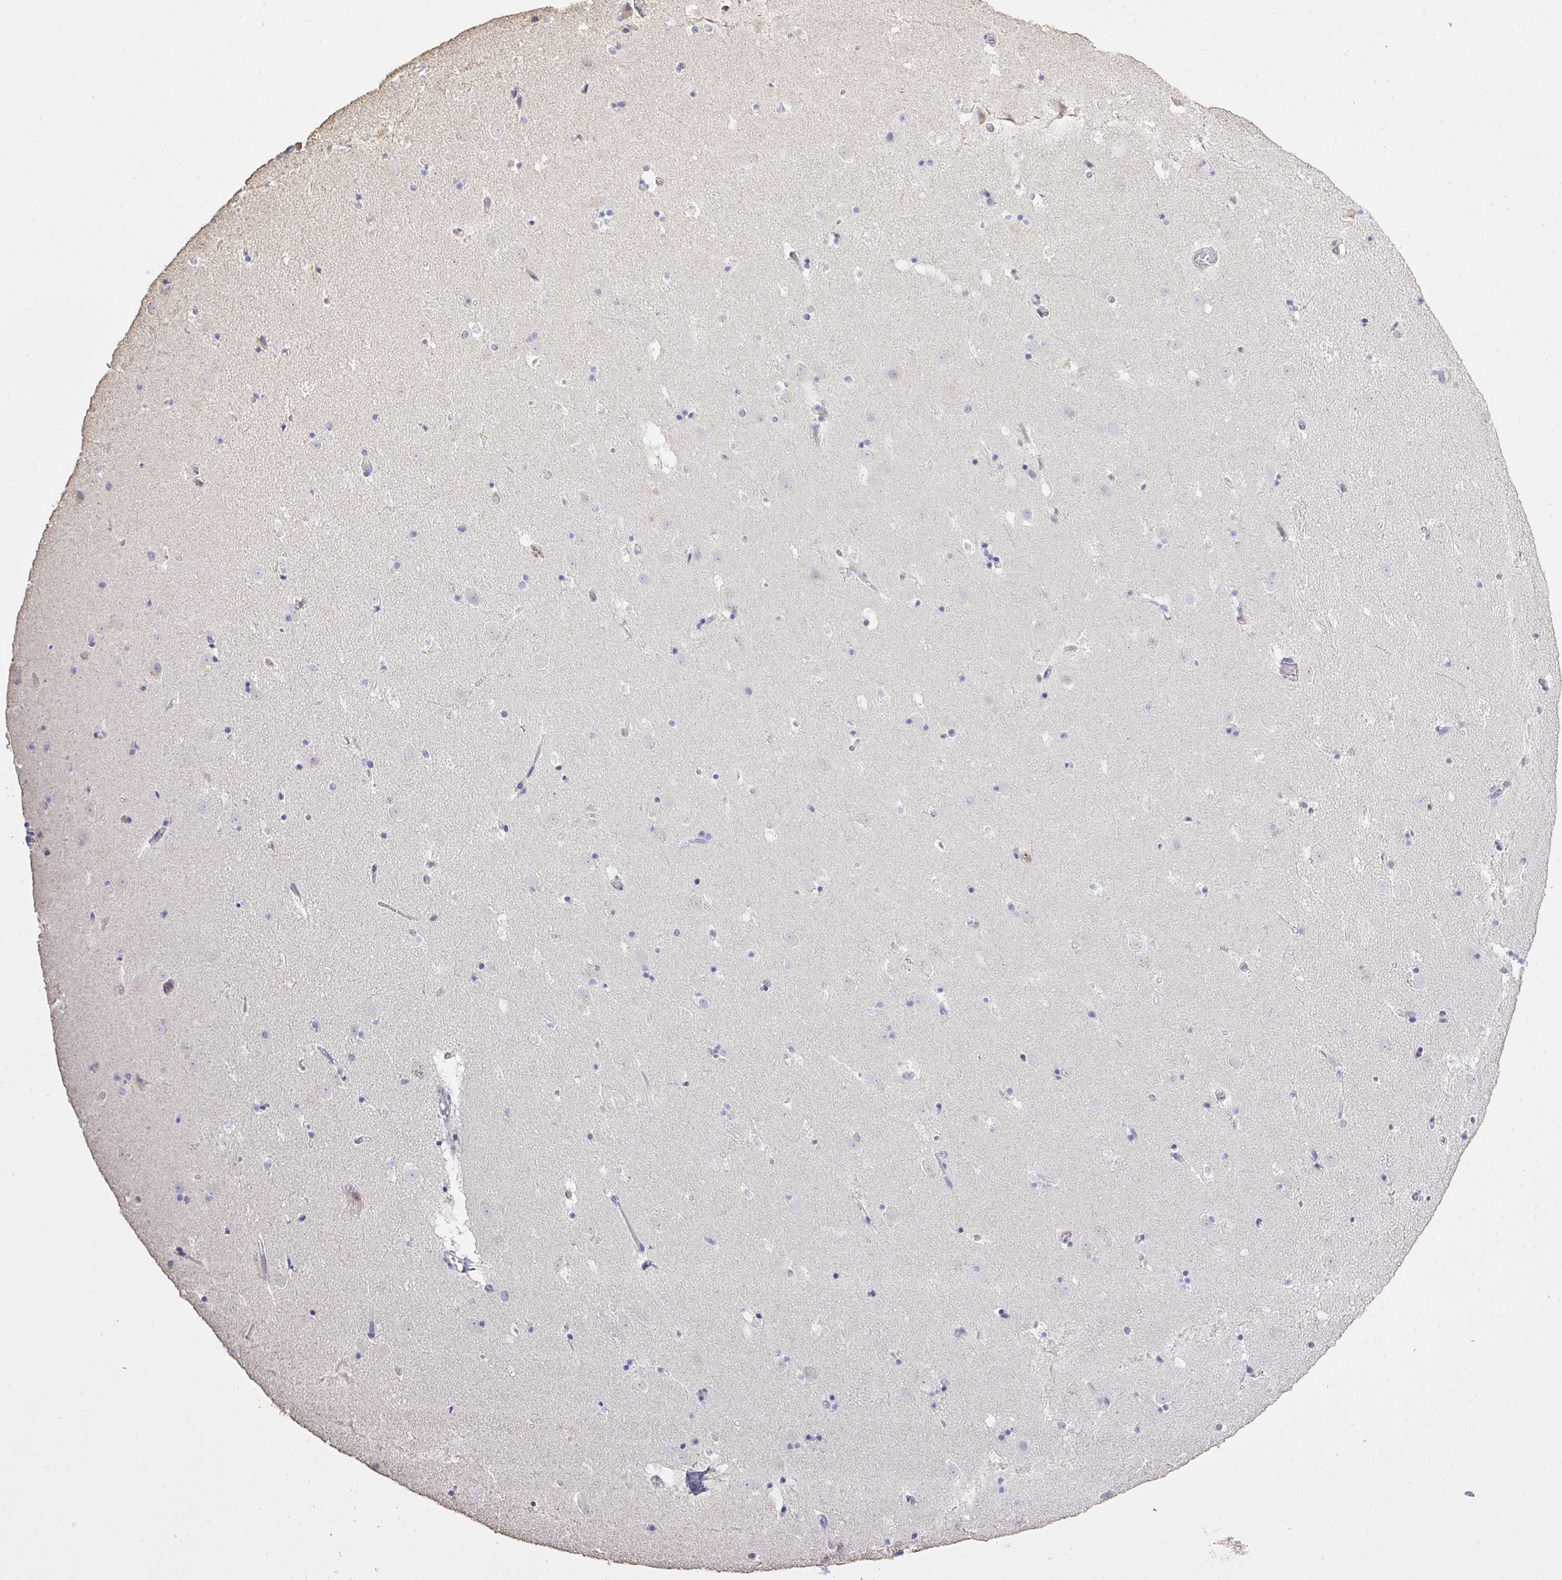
{"staining": {"intensity": "negative", "quantity": "none", "location": "none"}, "tissue": "caudate", "cell_type": "Glial cells", "image_type": "normal", "snomed": [{"axis": "morphology", "description": "Normal tissue, NOS"}, {"axis": "topography", "description": "Lateral ventricle wall"}], "caption": "This is an IHC image of normal caudate. There is no staining in glial cells.", "gene": "IL23R", "patient": {"sex": "male", "age": 37}}